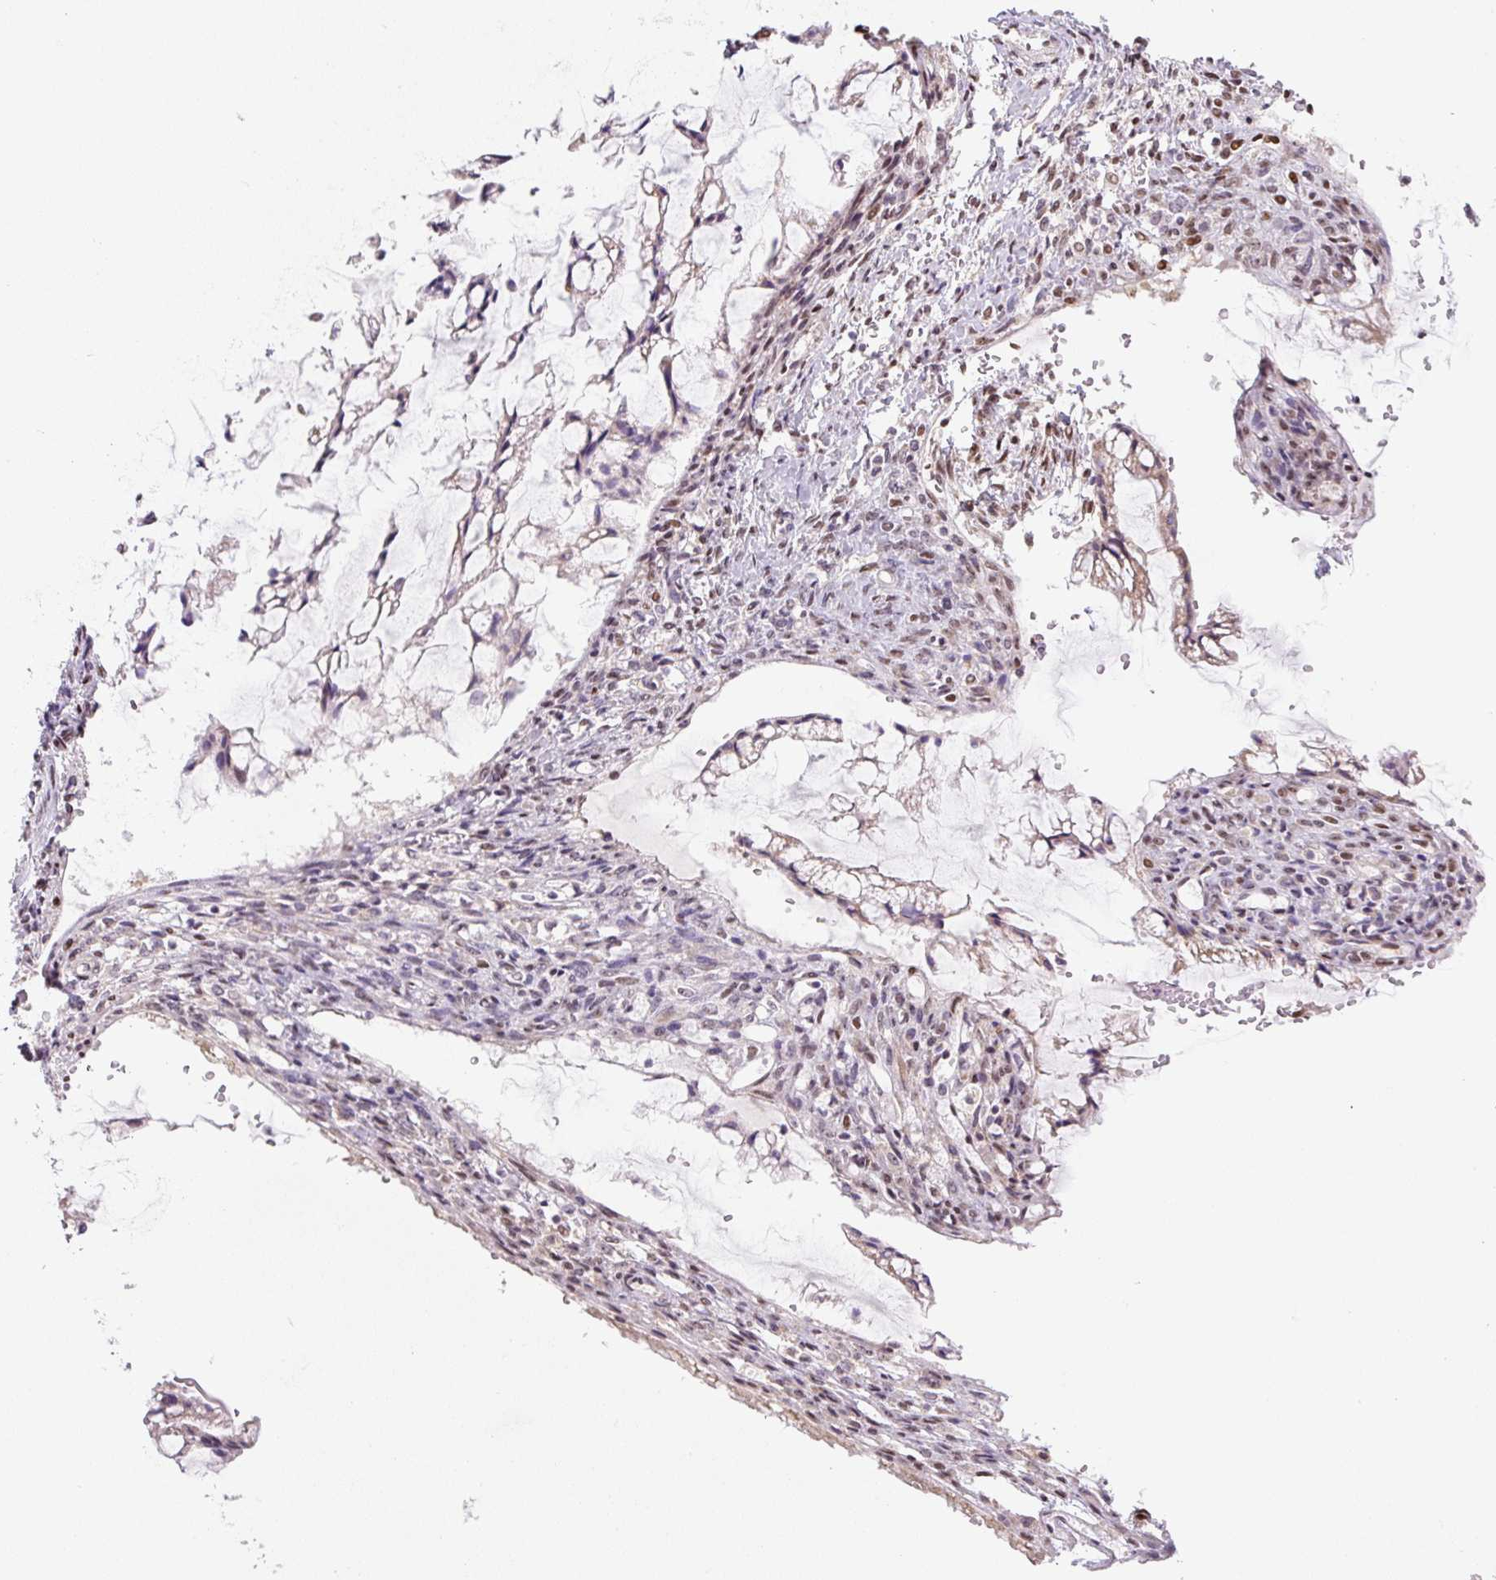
{"staining": {"intensity": "moderate", "quantity": "25%-75%", "location": "nuclear"}, "tissue": "ovarian cancer", "cell_type": "Tumor cells", "image_type": "cancer", "snomed": [{"axis": "morphology", "description": "Cystadenocarcinoma, mucinous, NOS"}, {"axis": "topography", "description": "Ovary"}], "caption": "Protein staining shows moderate nuclear staining in approximately 25%-75% of tumor cells in ovarian cancer.", "gene": "TCFL5", "patient": {"sex": "female", "age": 73}}